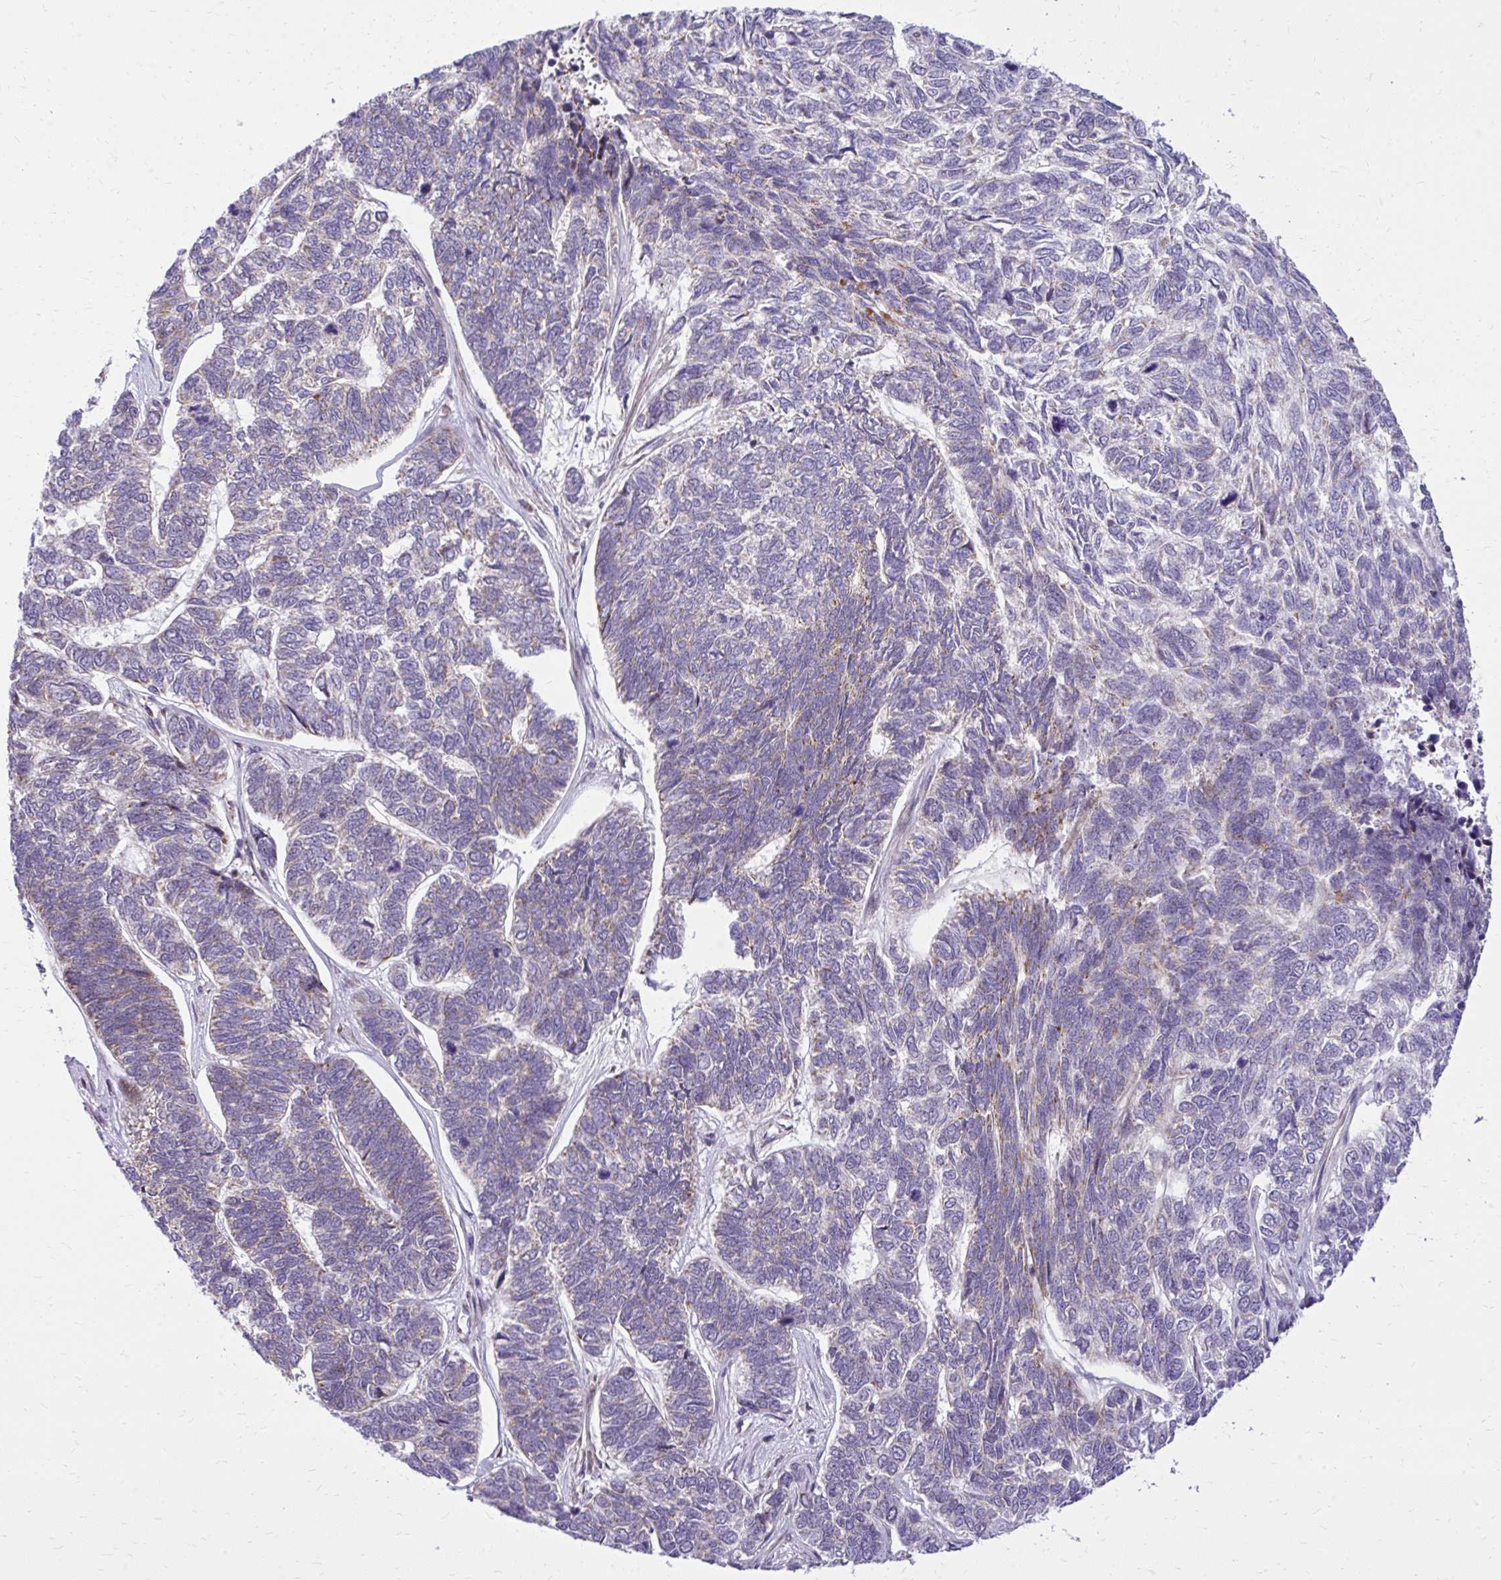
{"staining": {"intensity": "weak", "quantity": "<25%", "location": "cytoplasmic/membranous"}, "tissue": "skin cancer", "cell_type": "Tumor cells", "image_type": "cancer", "snomed": [{"axis": "morphology", "description": "Basal cell carcinoma"}, {"axis": "topography", "description": "Skin"}], "caption": "The immunohistochemistry photomicrograph has no significant staining in tumor cells of skin cancer tissue.", "gene": "GPRIN3", "patient": {"sex": "female", "age": 65}}